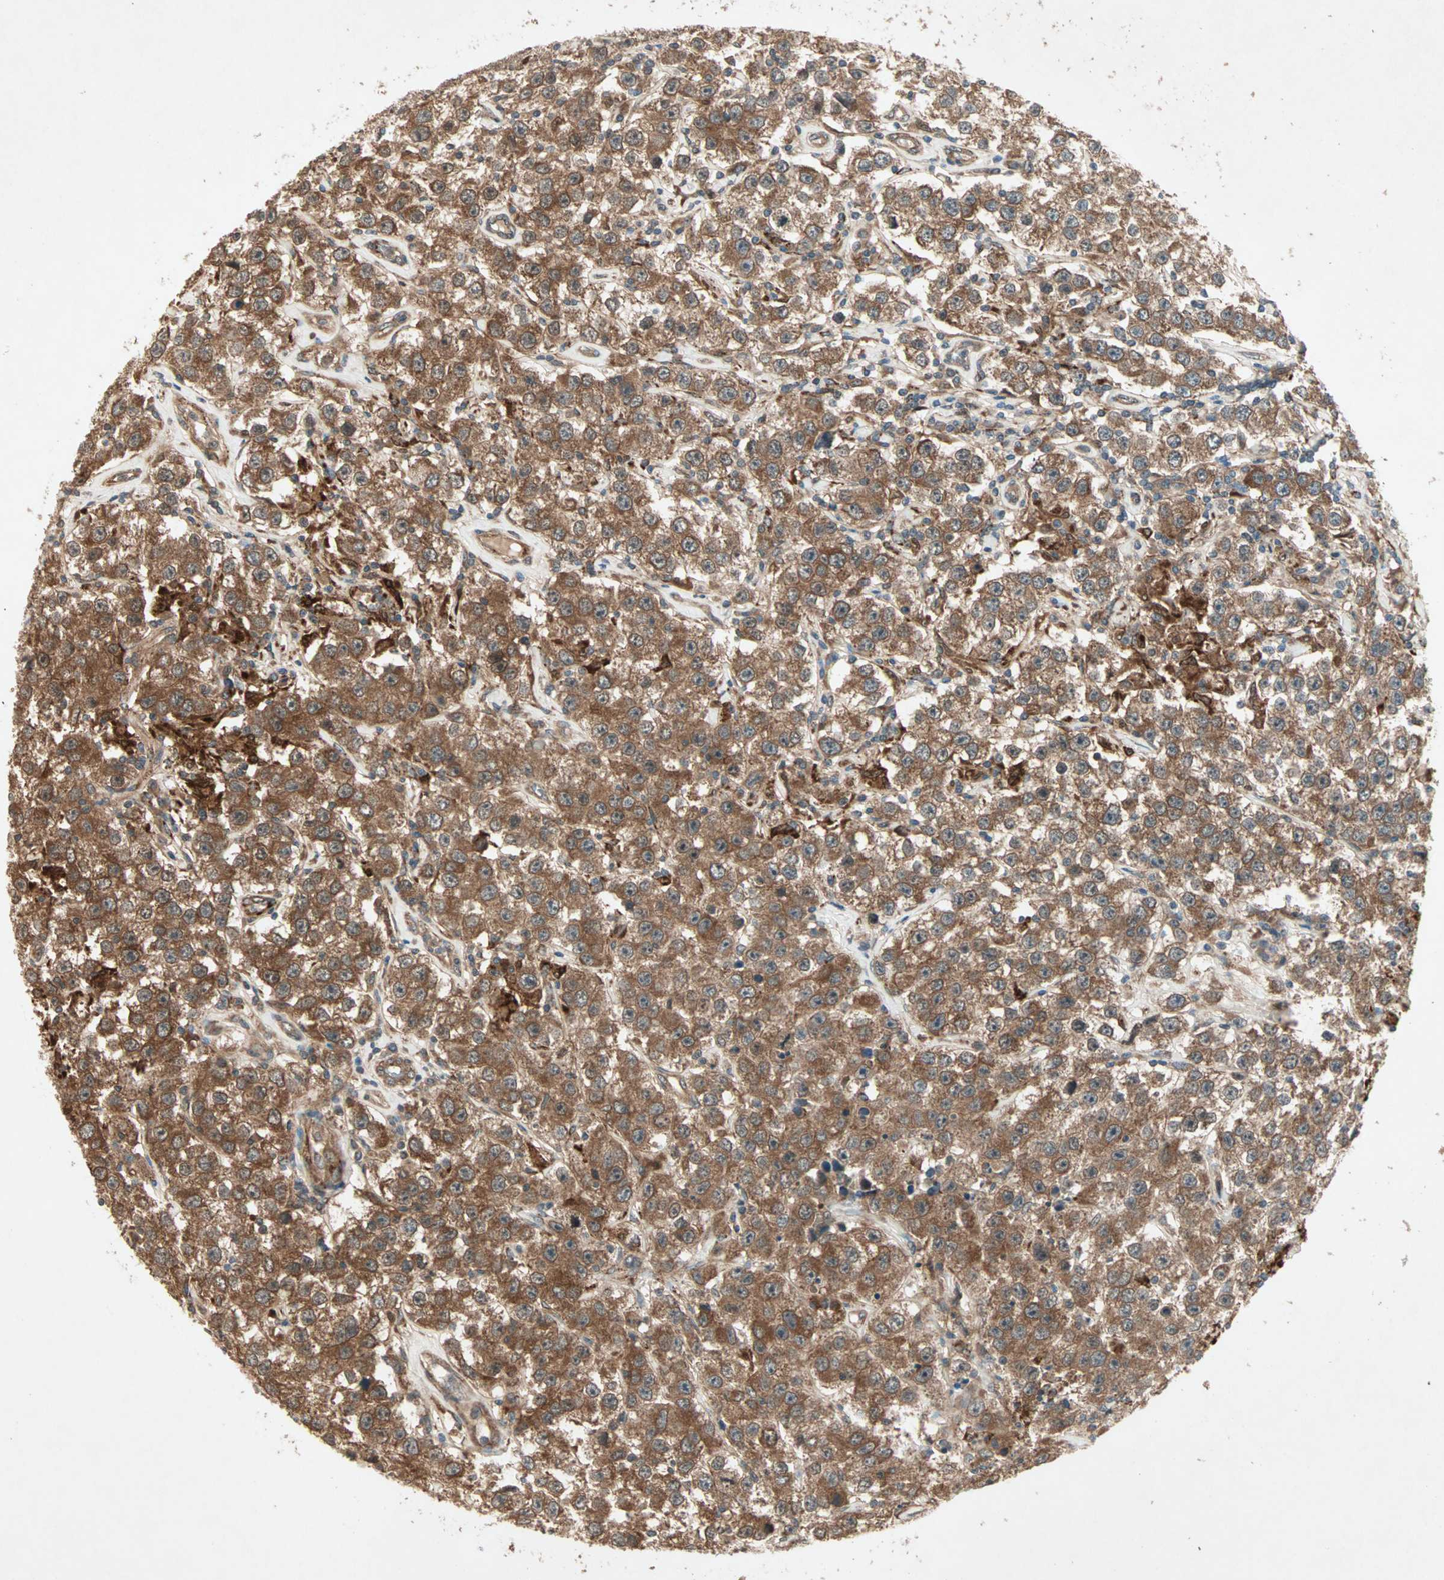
{"staining": {"intensity": "moderate", "quantity": ">75%", "location": "cytoplasmic/membranous"}, "tissue": "testis cancer", "cell_type": "Tumor cells", "image_type": "cancer", "snomed": [{"axis": "morphology", "description": "Seminoma, NOS"}, {"axis": "topography", "description": "Testis"}], "caption": "Approximately >75% of tumor cells in human testis cancer (seminoma) demonstrate moderate cytoplasmic/membranous protein staining as visualized by brown immunohistochemical staining.", "gene": "SDSL", "patient": {"sex": "male", "age": 52}}